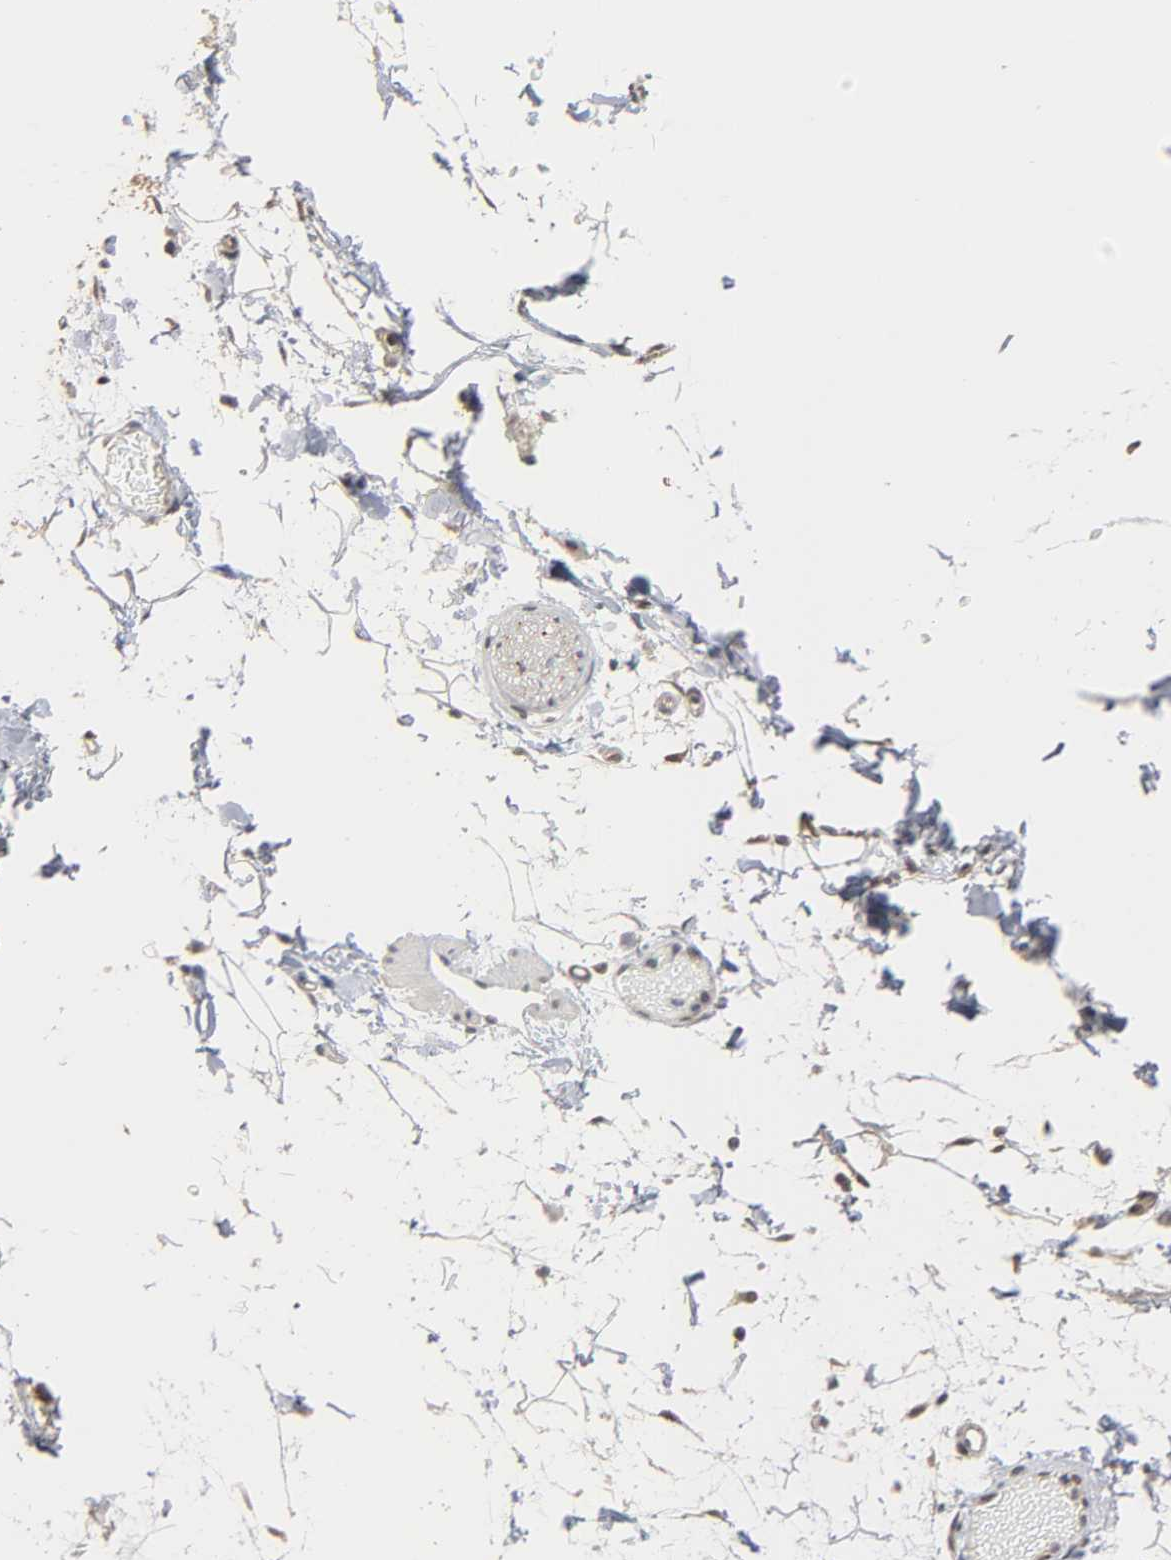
{"staining": {"intensity": "weak", "quantity": "25%-75%", "location": "nuclear"}, "tissue": "adipose tissue", "cell_type": "Adipocytes", "image_type": "normal", "snomed": [{"axis": "morphology", "description": "Normal tissue, NOS"}, {"axis": "topography", "description": "Soft tissue"}], "caption": "DAB immunohistochemical staining of normal adipose tissue demonstrates weak nuclear protein expression in about 25%-75% of adipocytes.", "gene": "HTR1E", "patient": {"sex": "male", "age": 72}}